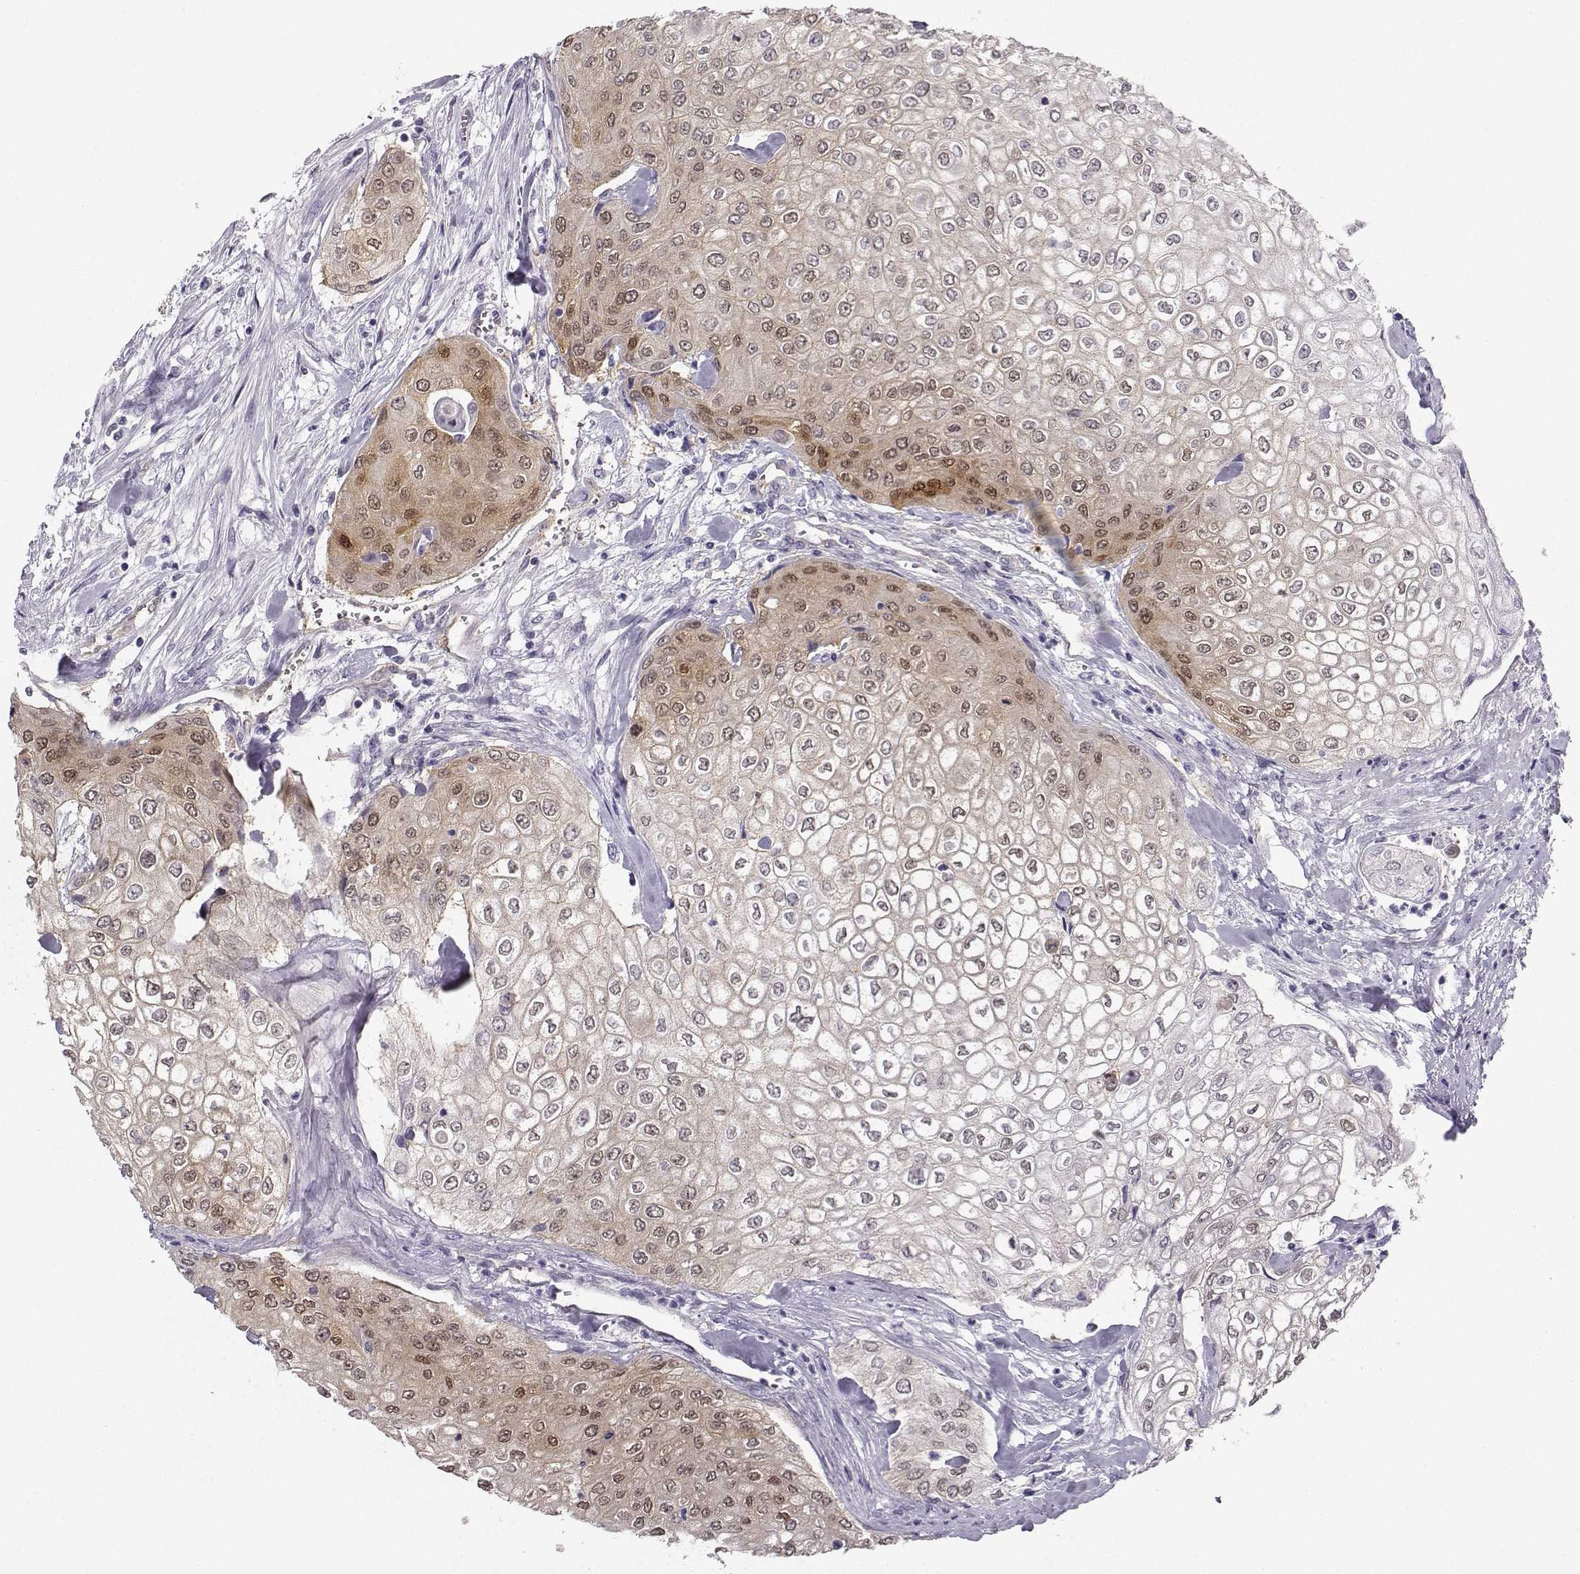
{"staining": {"intensity": "moderate", "quantity": "<25%", "location": "cytoplasmic/membranous"}, "tissue": "urothelial cancer", "cell_type": "Tumor cells", "image_type": "cancer", "snomed": [{"axis": "morphology", "description": "Urothelial carcinoma, High grade"}, {"axis": "topography", "description": "Urinary bladder"}], "caption": "The immunohistochemical stain shows moderate cytoplasmic/membranous expression in tumor cells of urothelial cancer tissue. The protein of interest is stained brown, and the nuclei are stained in blue (DAB IHC with brightfield microscopy, high magnification).", "gene": "NQO1", "patient": {"sex": "male", "age": 62}}